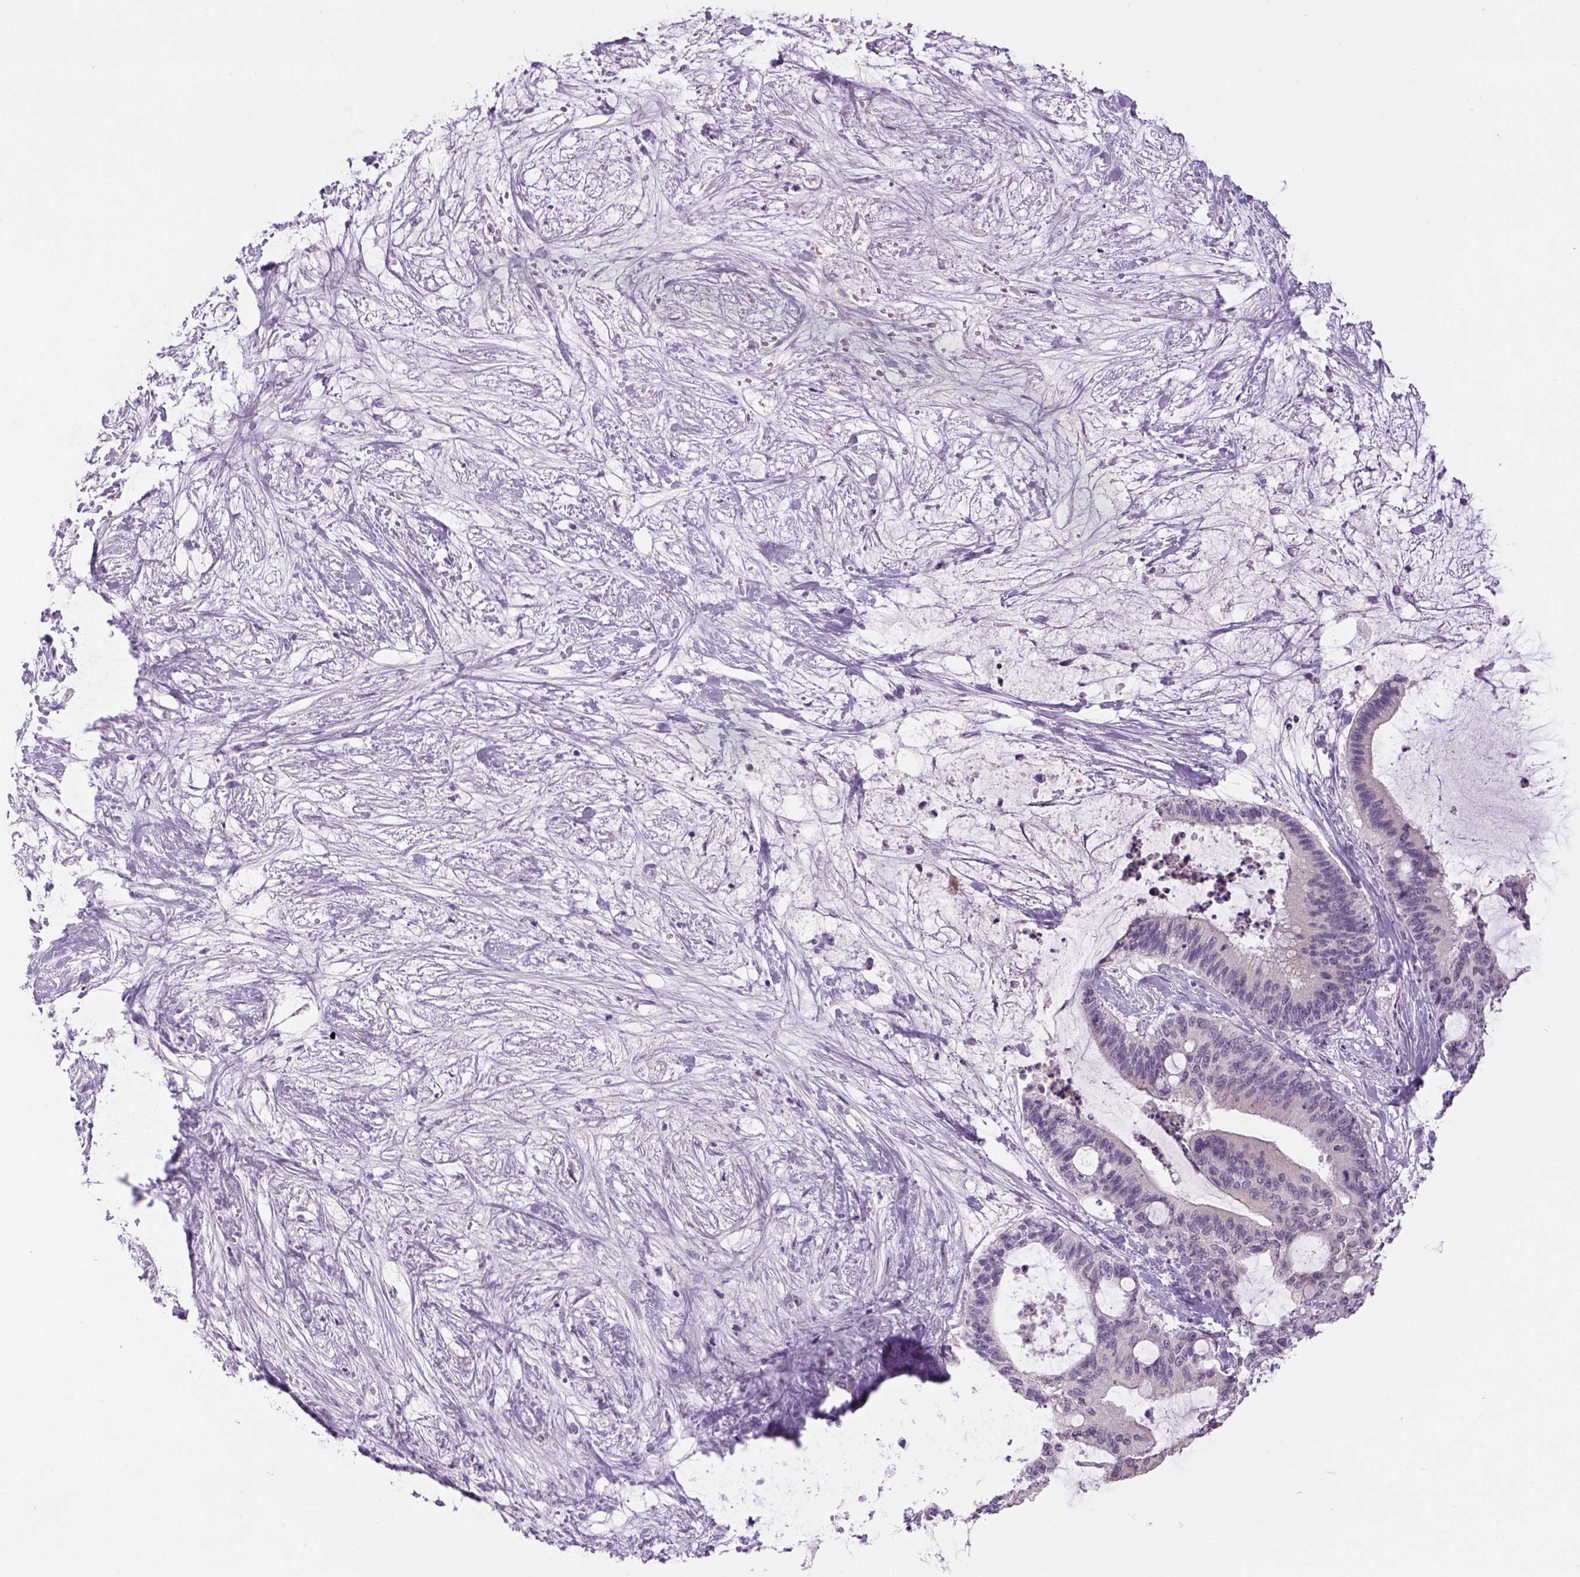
{"staining": {"intensity": "negative", "quantity": "none", "location": "none"}, "tissue": "liver cancer", "cell_type": "Tumor cells", "image_type": "cancer", "snomed": [{"axis": "morphology", "description": "Cholangiocarcinoma"}, {"axis": "topography", "description": "Liver"}], "caption": "Immunohistochemistry of human liver cholangiocarcinoma reveals no positivity in tumor cells. (IHC, brightfield microscopy, high magnification).", "gene": "DBH", "patient": {"sex": "female", "age": 73}}